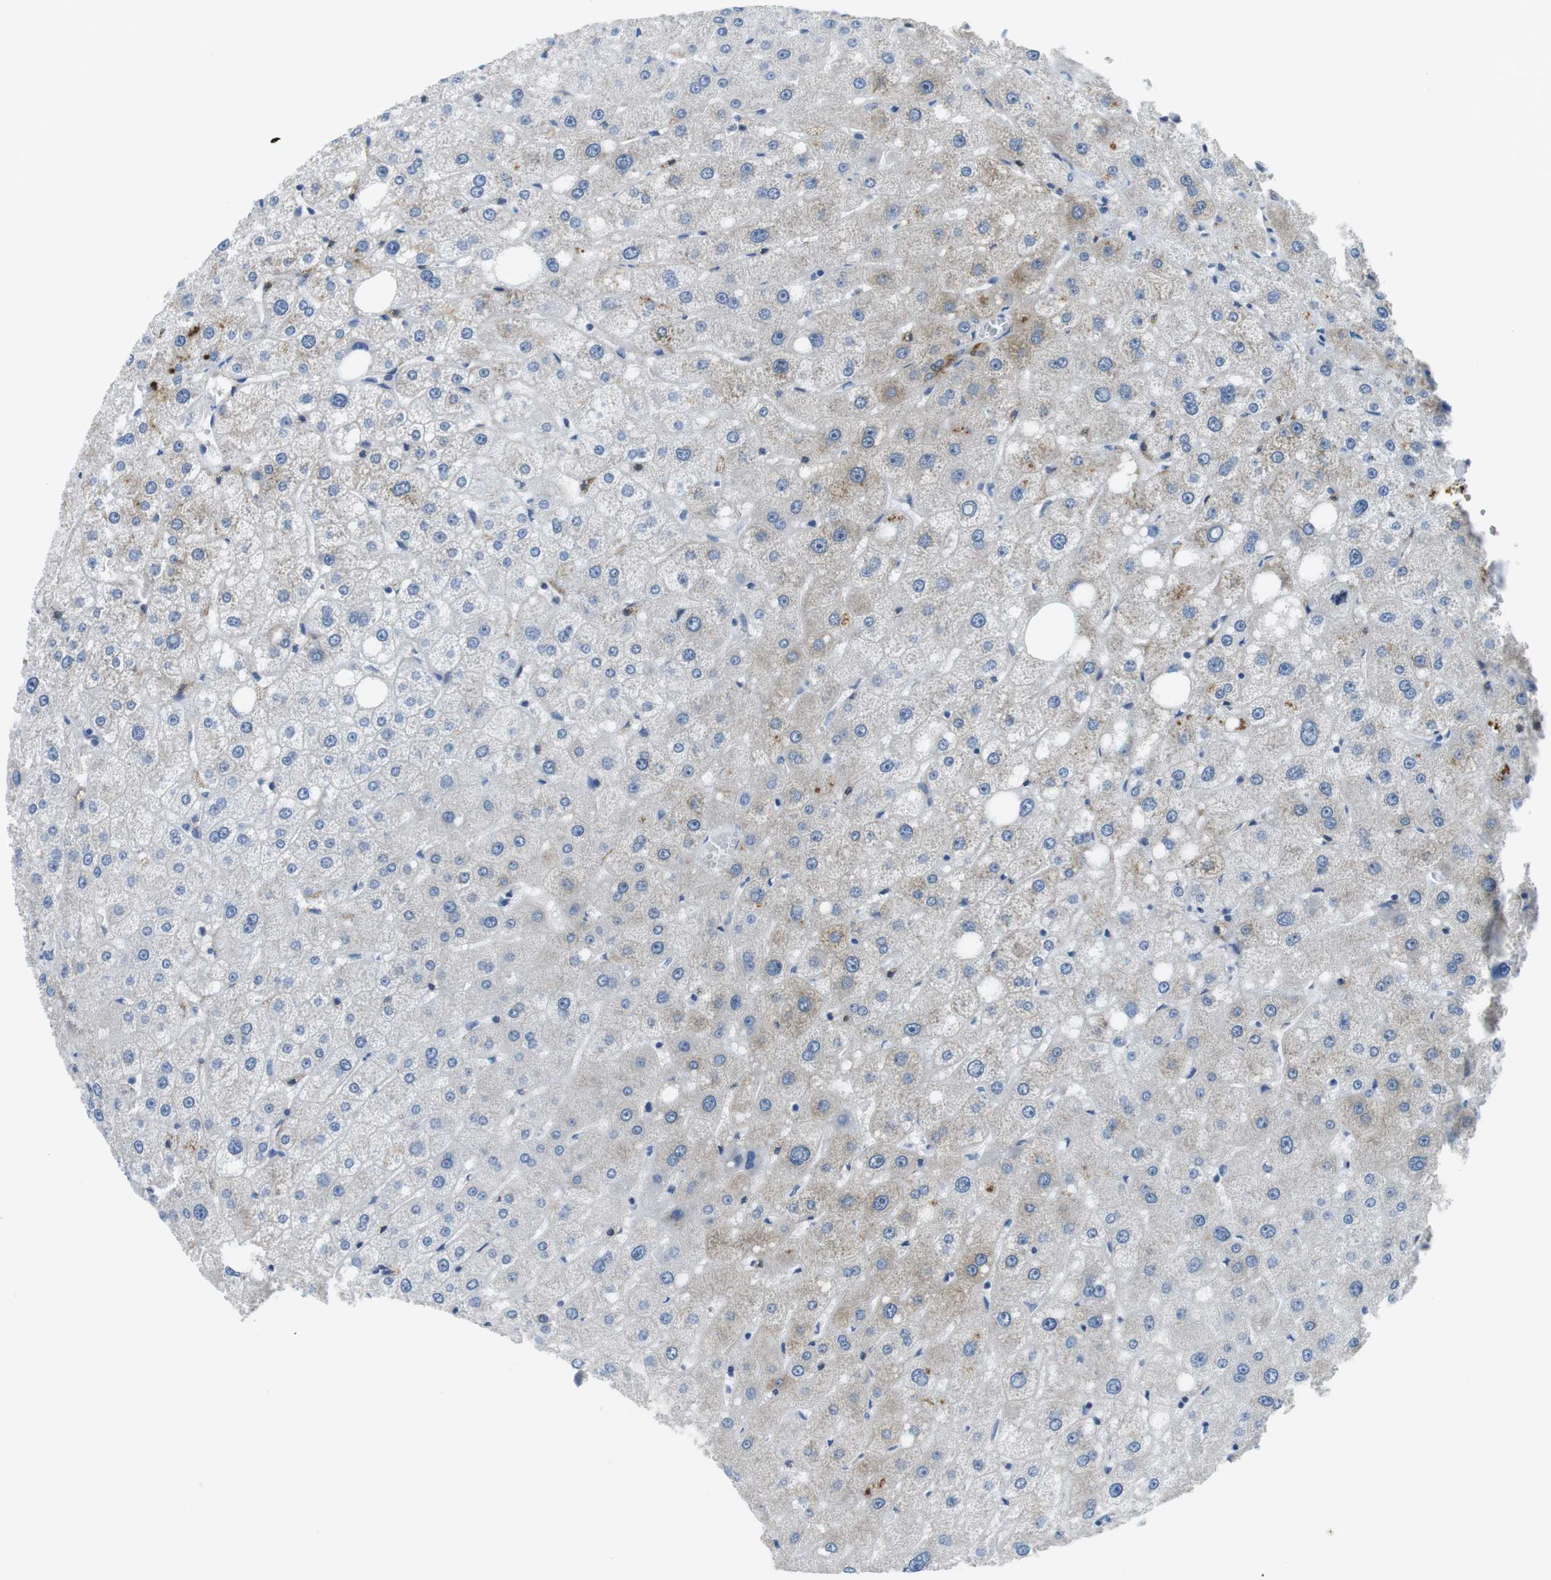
{"staining": {"intensity": "negative", "quantity": "none", "location": "none"}, "tissue": "liver", "cell_type": "Cholangiocytes", "image_type": "normal", "snomed": [{"axis": "morphology", "description": "Normal tissue, NOS"}, {"axis": "topography", "description": "Liver"}], "caption": "High power microscopy image of an IHC photomicrograph of unremarkable liver, revealing no significant positivity in cholangiocytes.", "gene": "PHLDA1", "patient": {"sex": "male", "age": 73}}